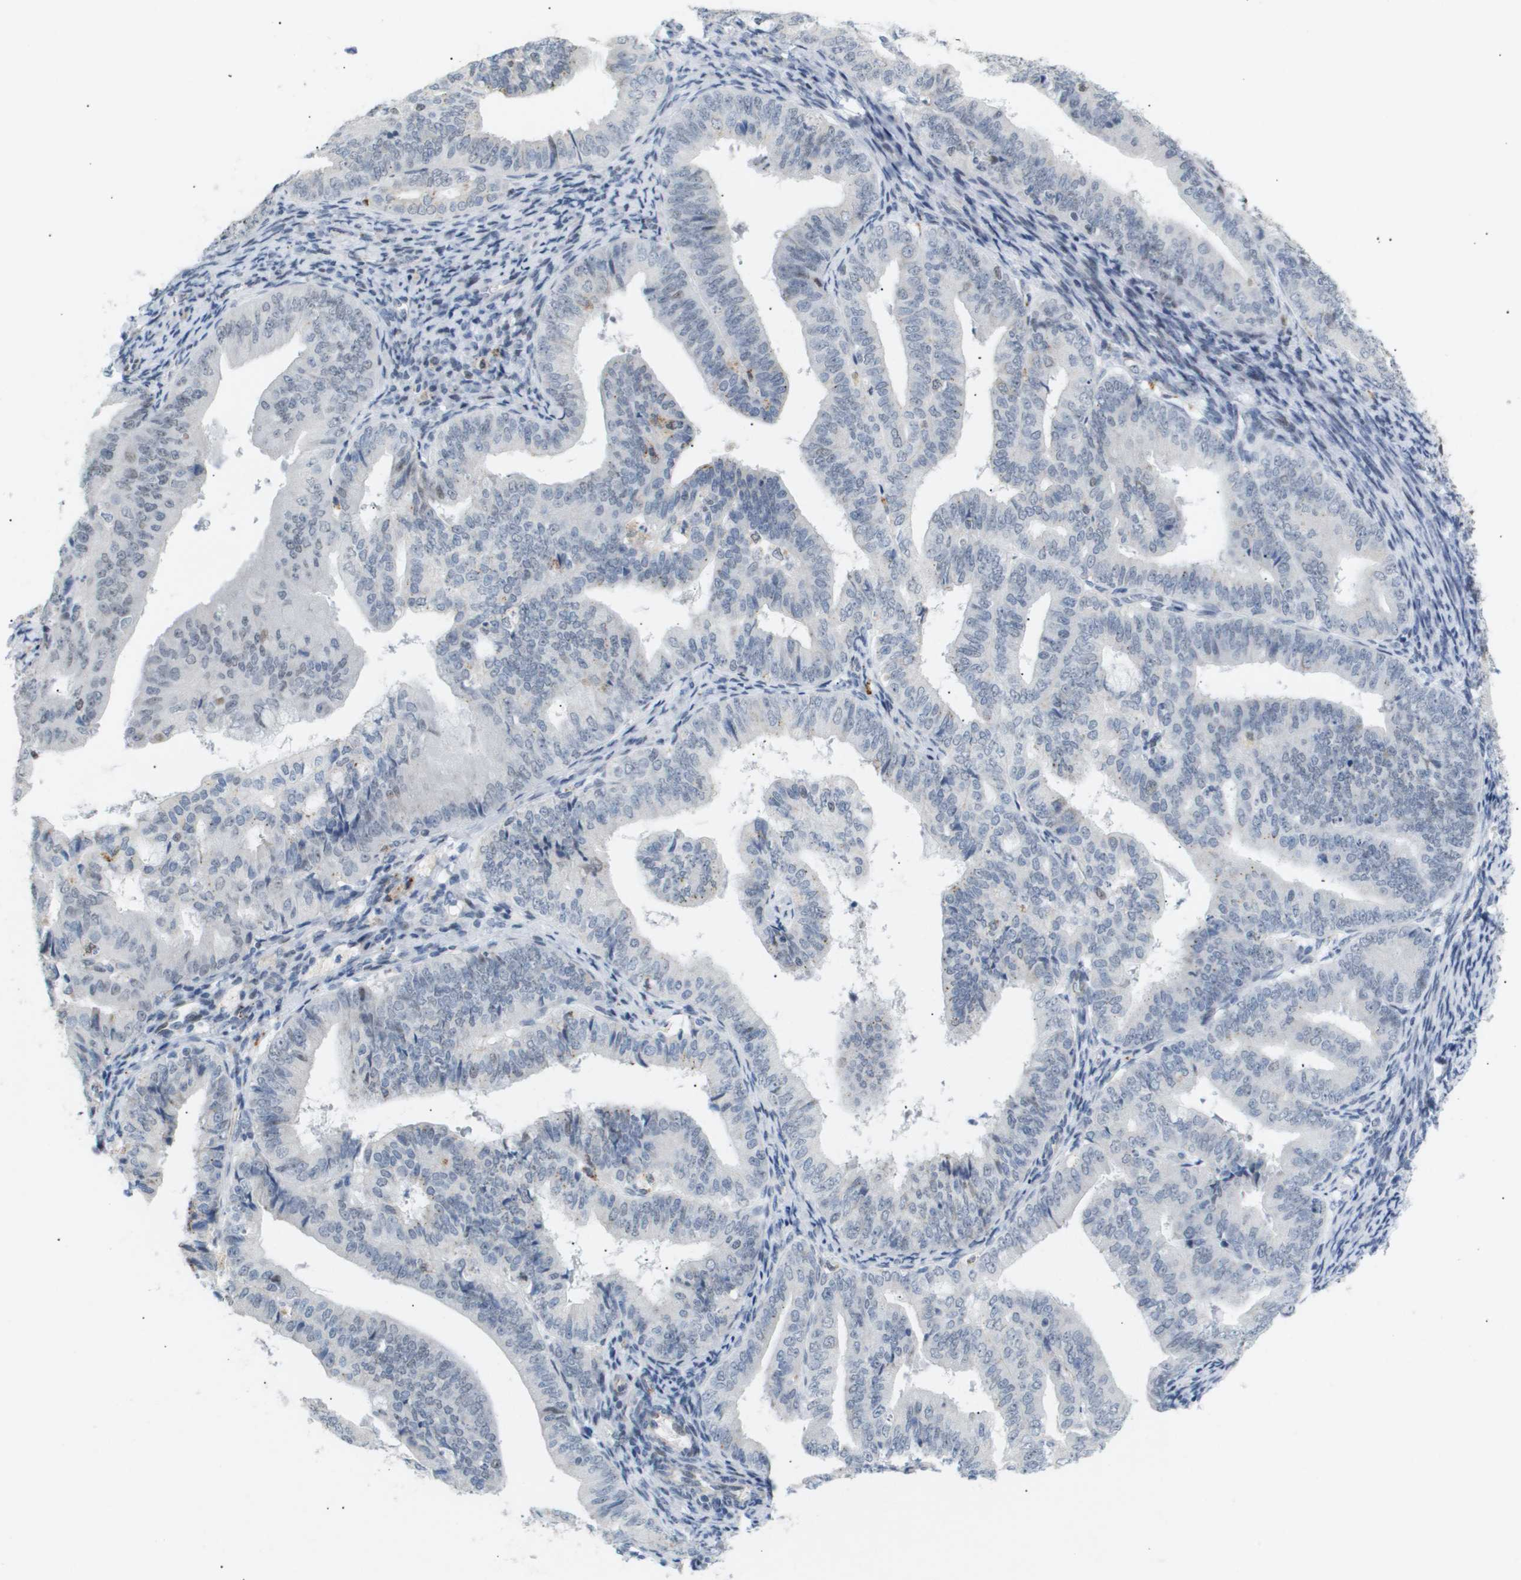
{"staining": {"intensity": "moderate", "quantity": "<25%", "location": "nuclear"}, "tissue": "endometrial cancer", "cell_type": "Tumor cells", "image_type": "cancer", "snomed": [{"axis": "morphology", "description": "Adenocarcinoma, NOS"}, {"axis": "topography", "description": "Endometrium"}], "caption": "The immunohistochemical stain shows moderate nuclear expression in tumor cells of adenocarcinoma (endometrial) tissue.", "gene": "PPARD", "patient": {"sex": "female", "age": 63}}